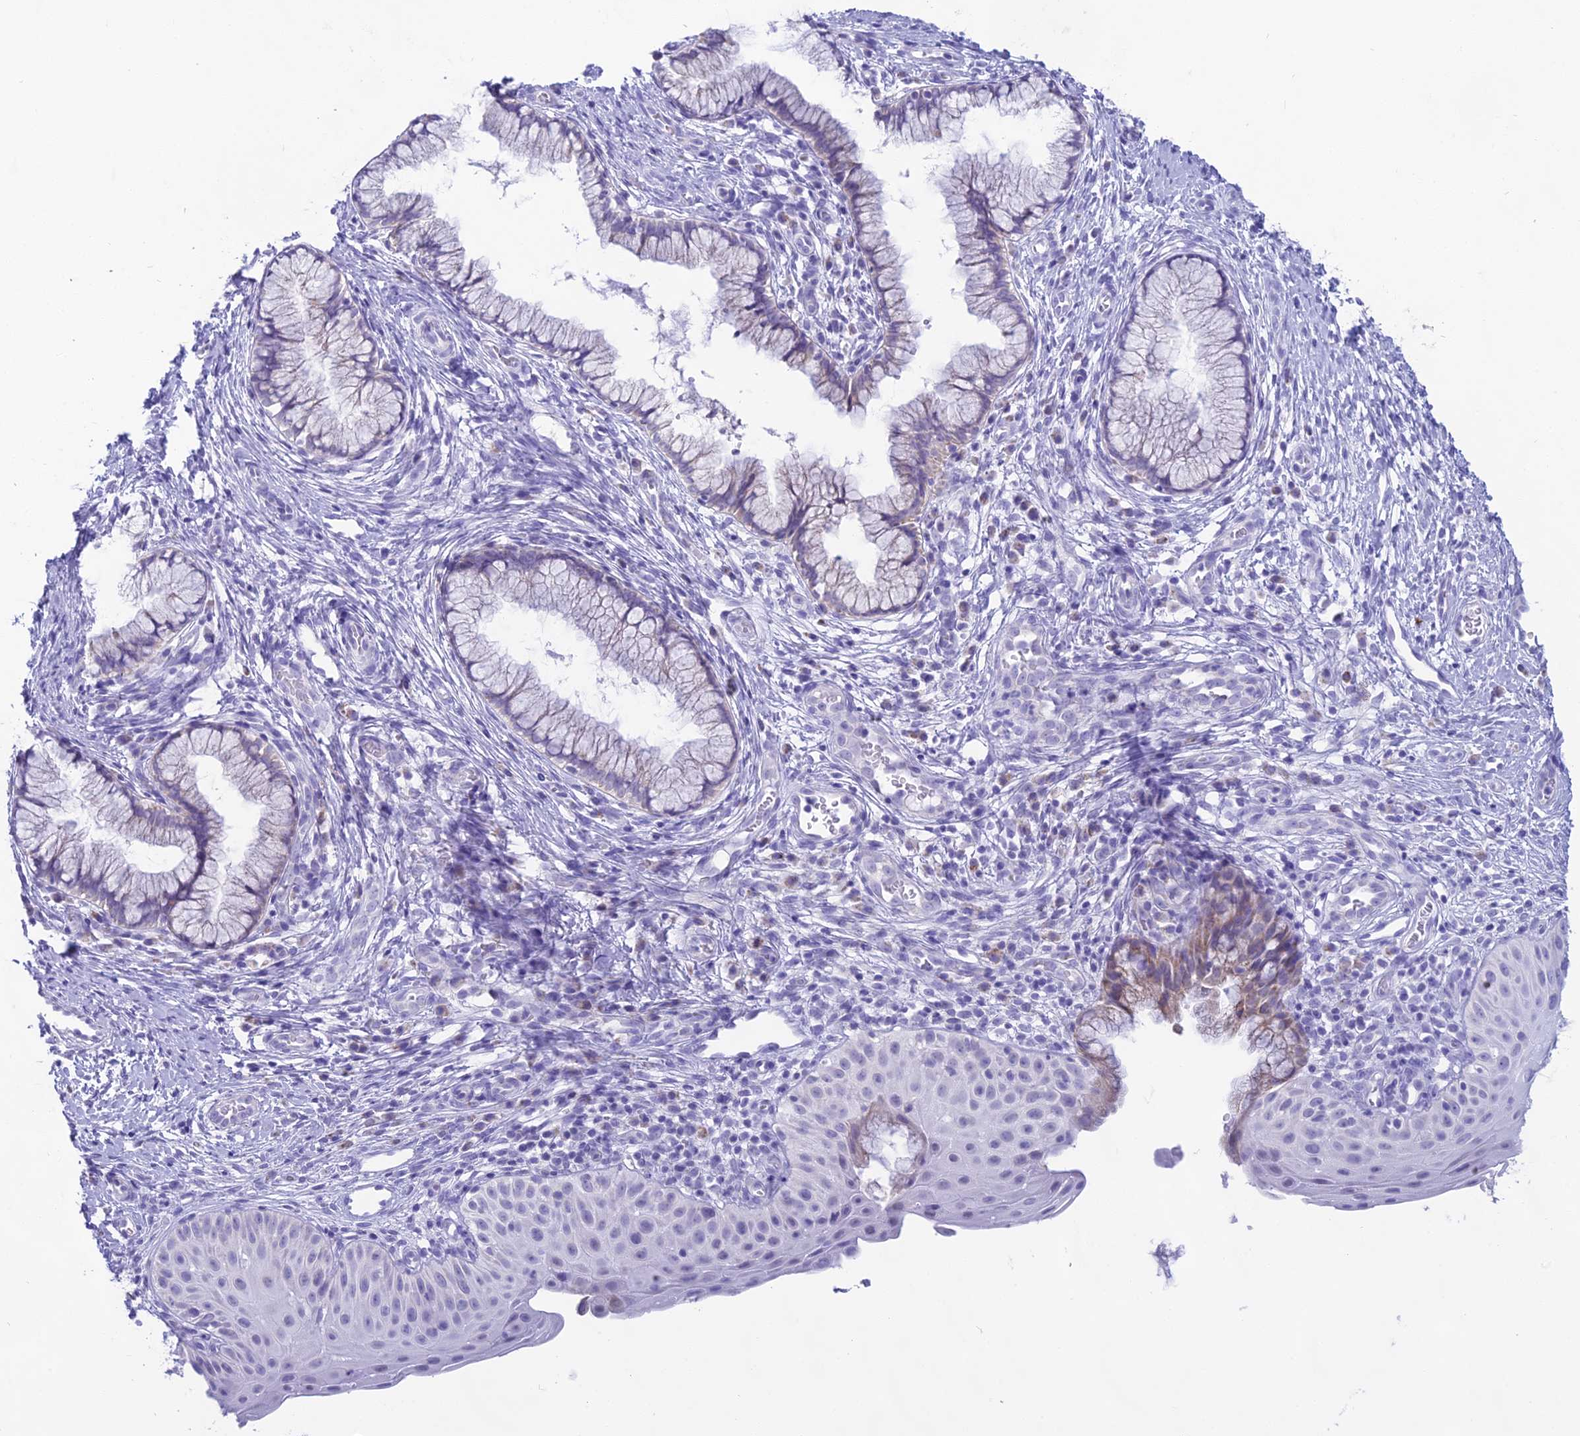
{"staining": {"intensity": "weak", "quantity": "<25%", "location": "cytoplasmic/membranous"}, "tissue": "cervix", "cell_type": "Glandular cells", "image_type": "normal", "snomed": [{"axis": "morphology", "description": "Normal tissue, NOS"}, {"axis": "topography", "description": "Cervix"}], "caption": "Cervix stained for a protein using immunohistochemistry (IHC) displays no staining glandular cells.", "gene": "CGB1", "patient": {"sex": "female", "age": 36}}